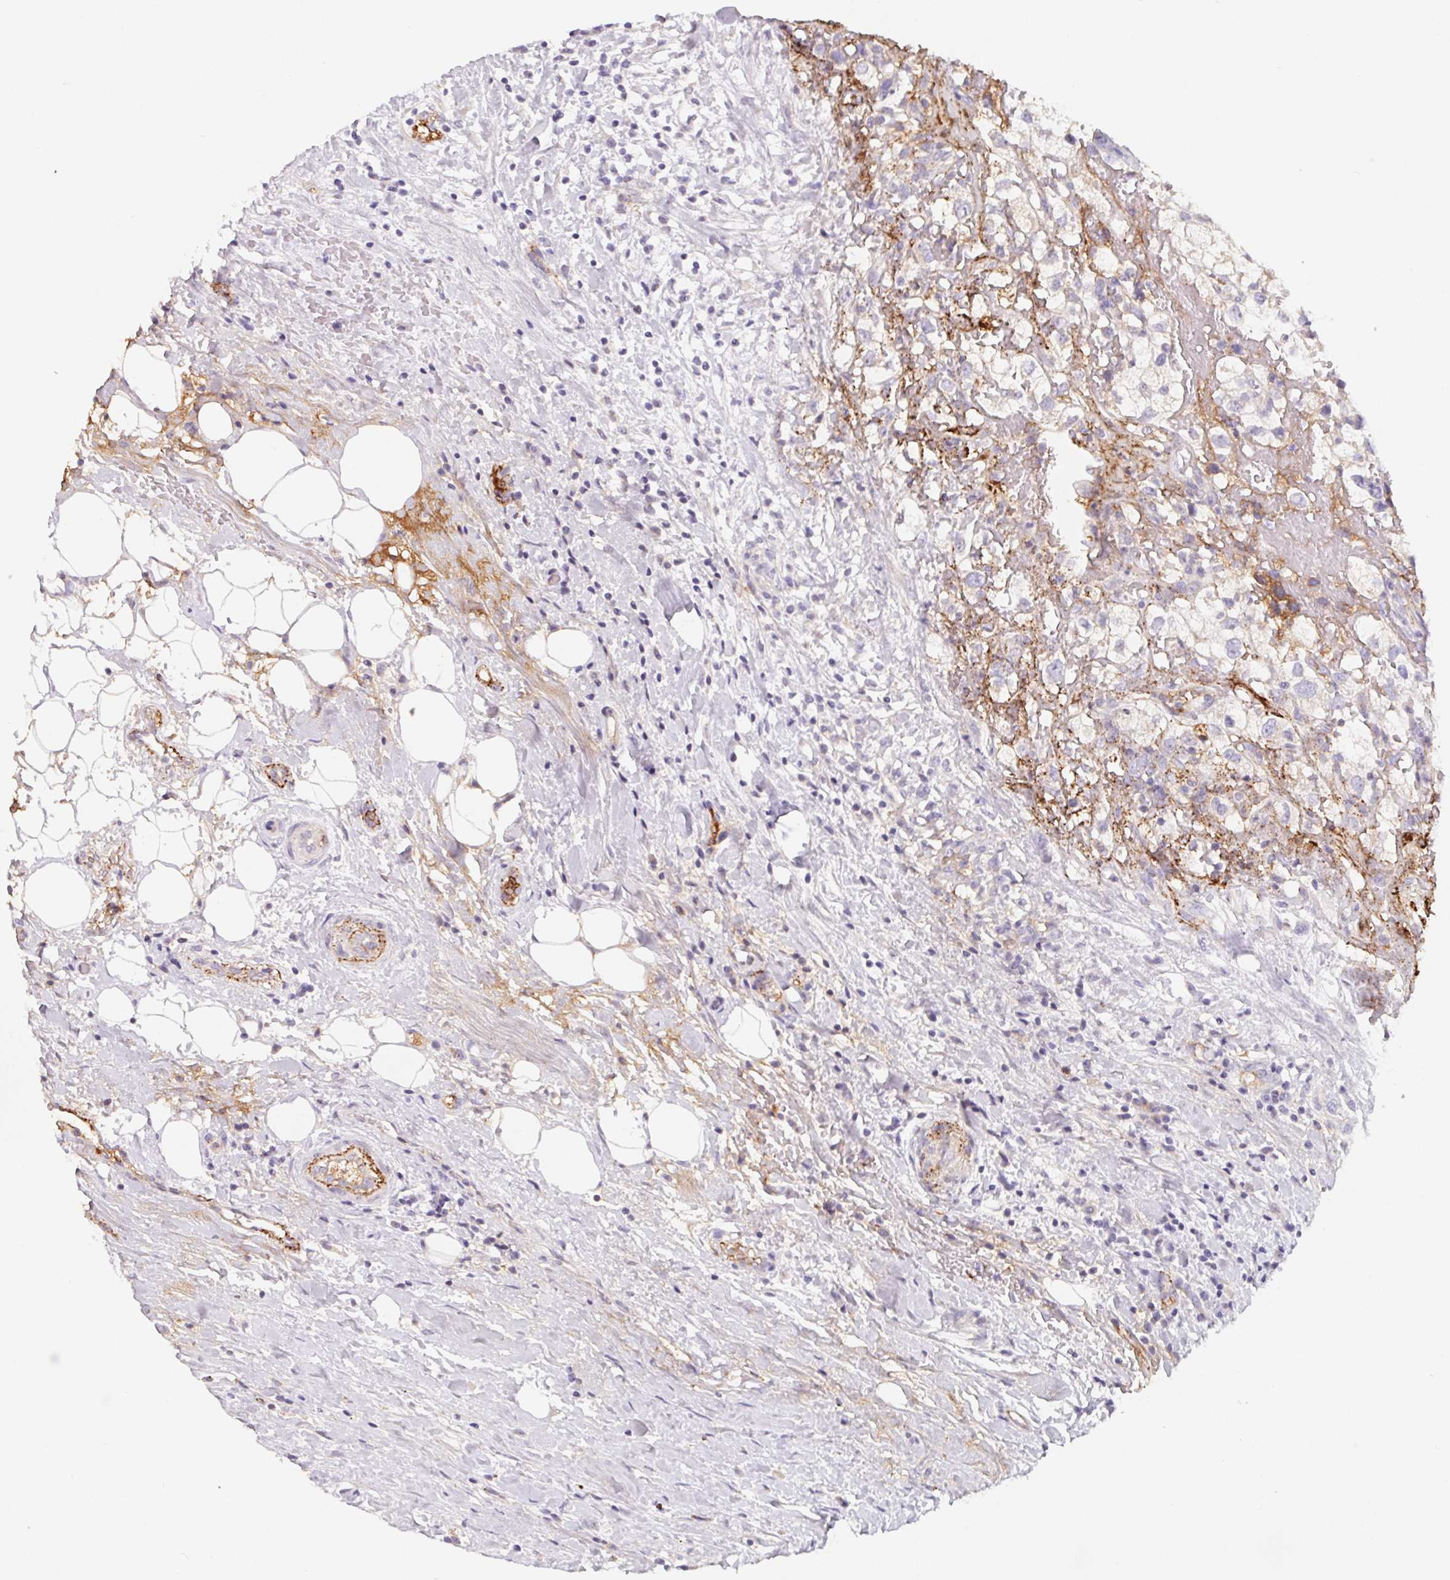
{"staining": {"intensity": "negative", "quantity": "none", "location": "none"}, "tissue": "renal cancer", "cell_type": "Tumor cells", "image_type": "cancer", "snomed": [{"axis": "morphology", "description": "Adenocarcinoma, NOS"}, {"axis": "topography", "description": "Kidney"}], "caption": "Tumor cells are negative for brown protein staining in renal cancer (adenocarcinoma).", "gene": "LPA", "patient": {"sex": "male", "age": 59}}